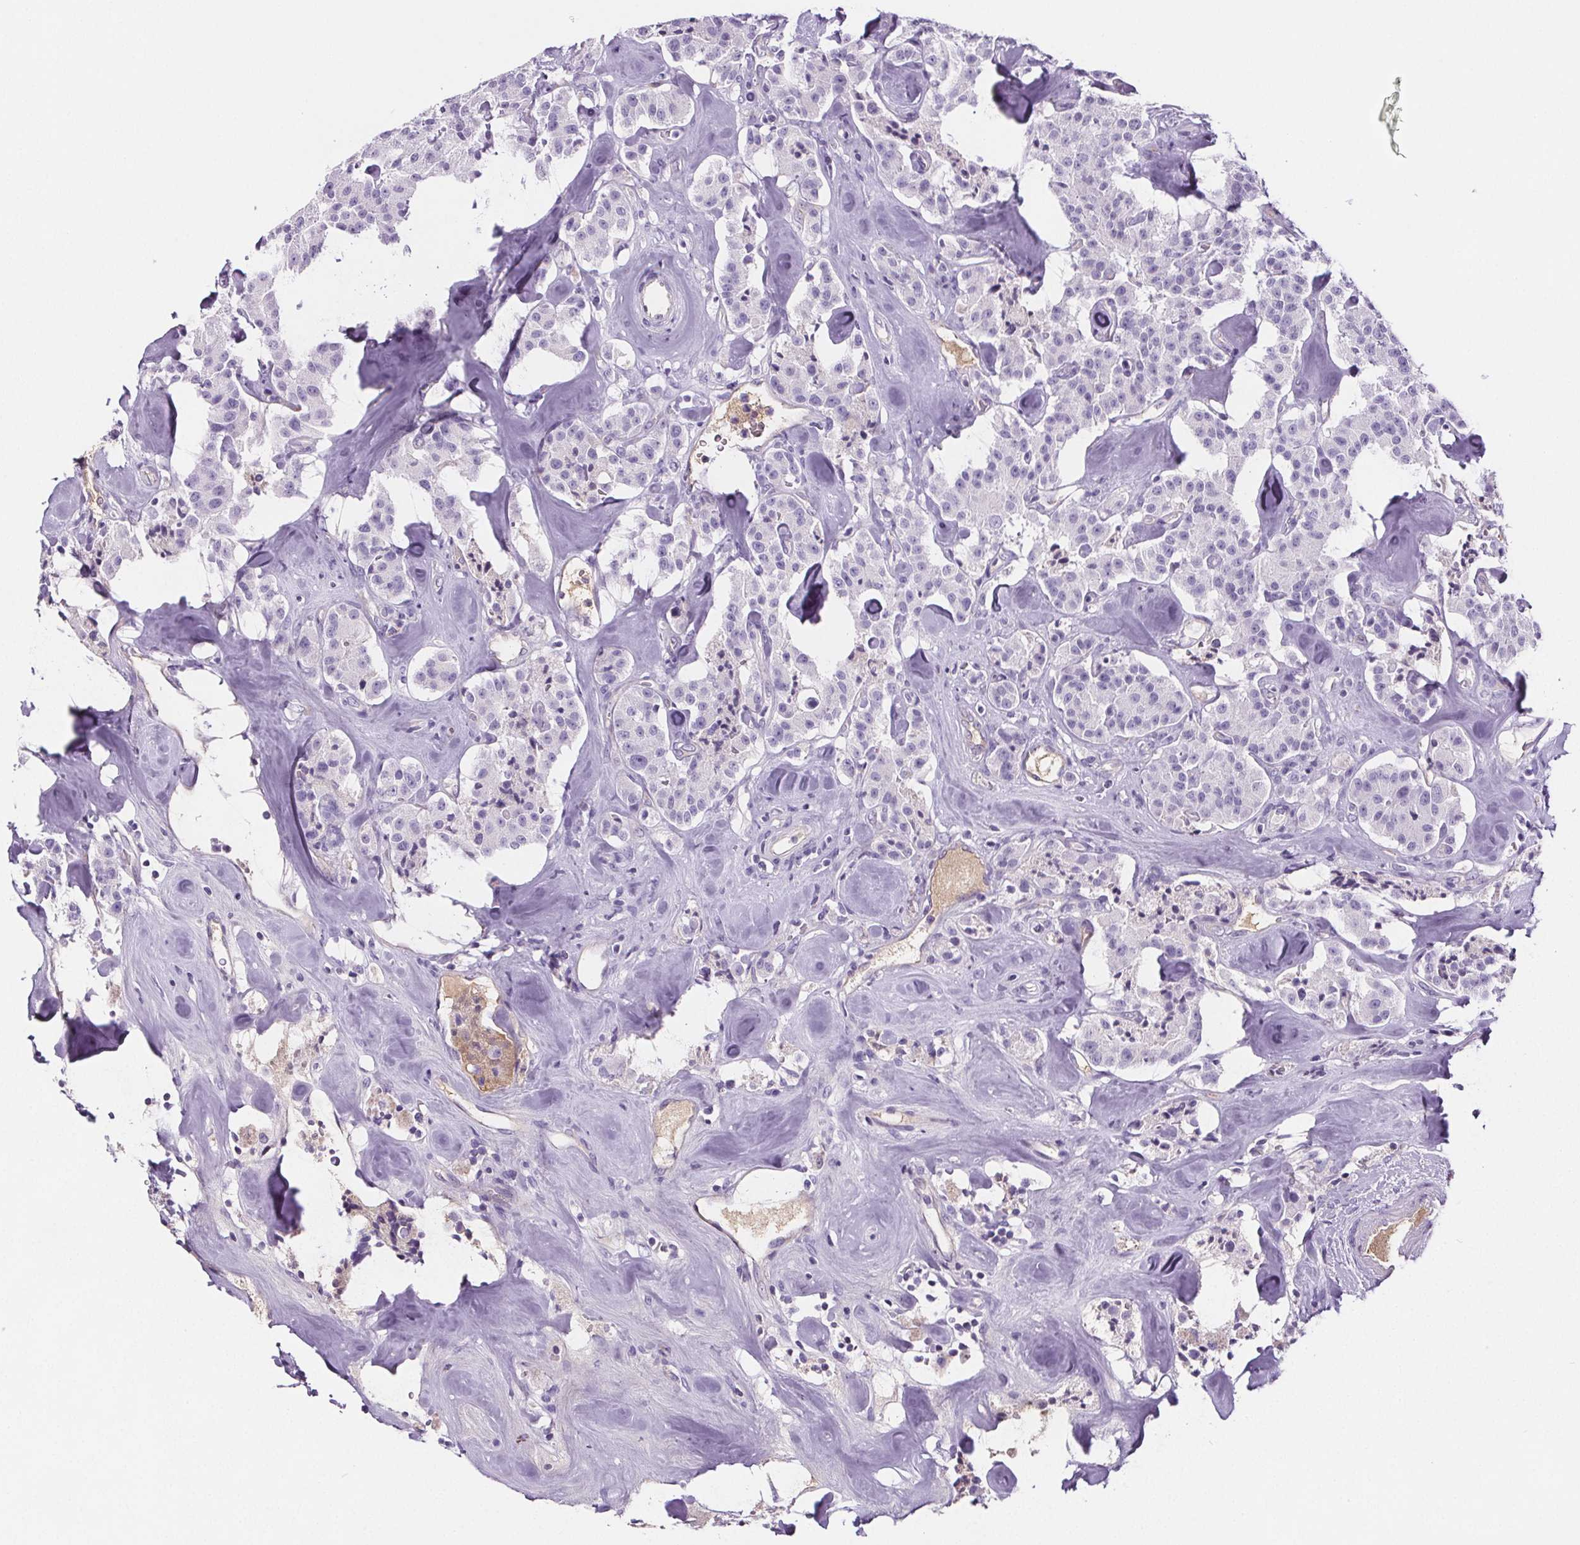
{"staining": {"intensity": "negative", "quantity": "none", "location": "none"}, "tissue": "carcinoid", "cell_type": "Tumor cells", "image_type": "cancer", "snomed": [{"axis": "morphology", "description": "Carcinoid, malignant, NOS"}, {"axis": "topography", "description": "Pancreas"}], "caption": "DAB (3,3'-diaminobenzidine) immunohistochemical staining of human carcinoid exhibits no significant expression in tumor cells. Nuclei are stained in blue.", "gene": "CD5L", "patient": {"sex": "male", "age": 41}}